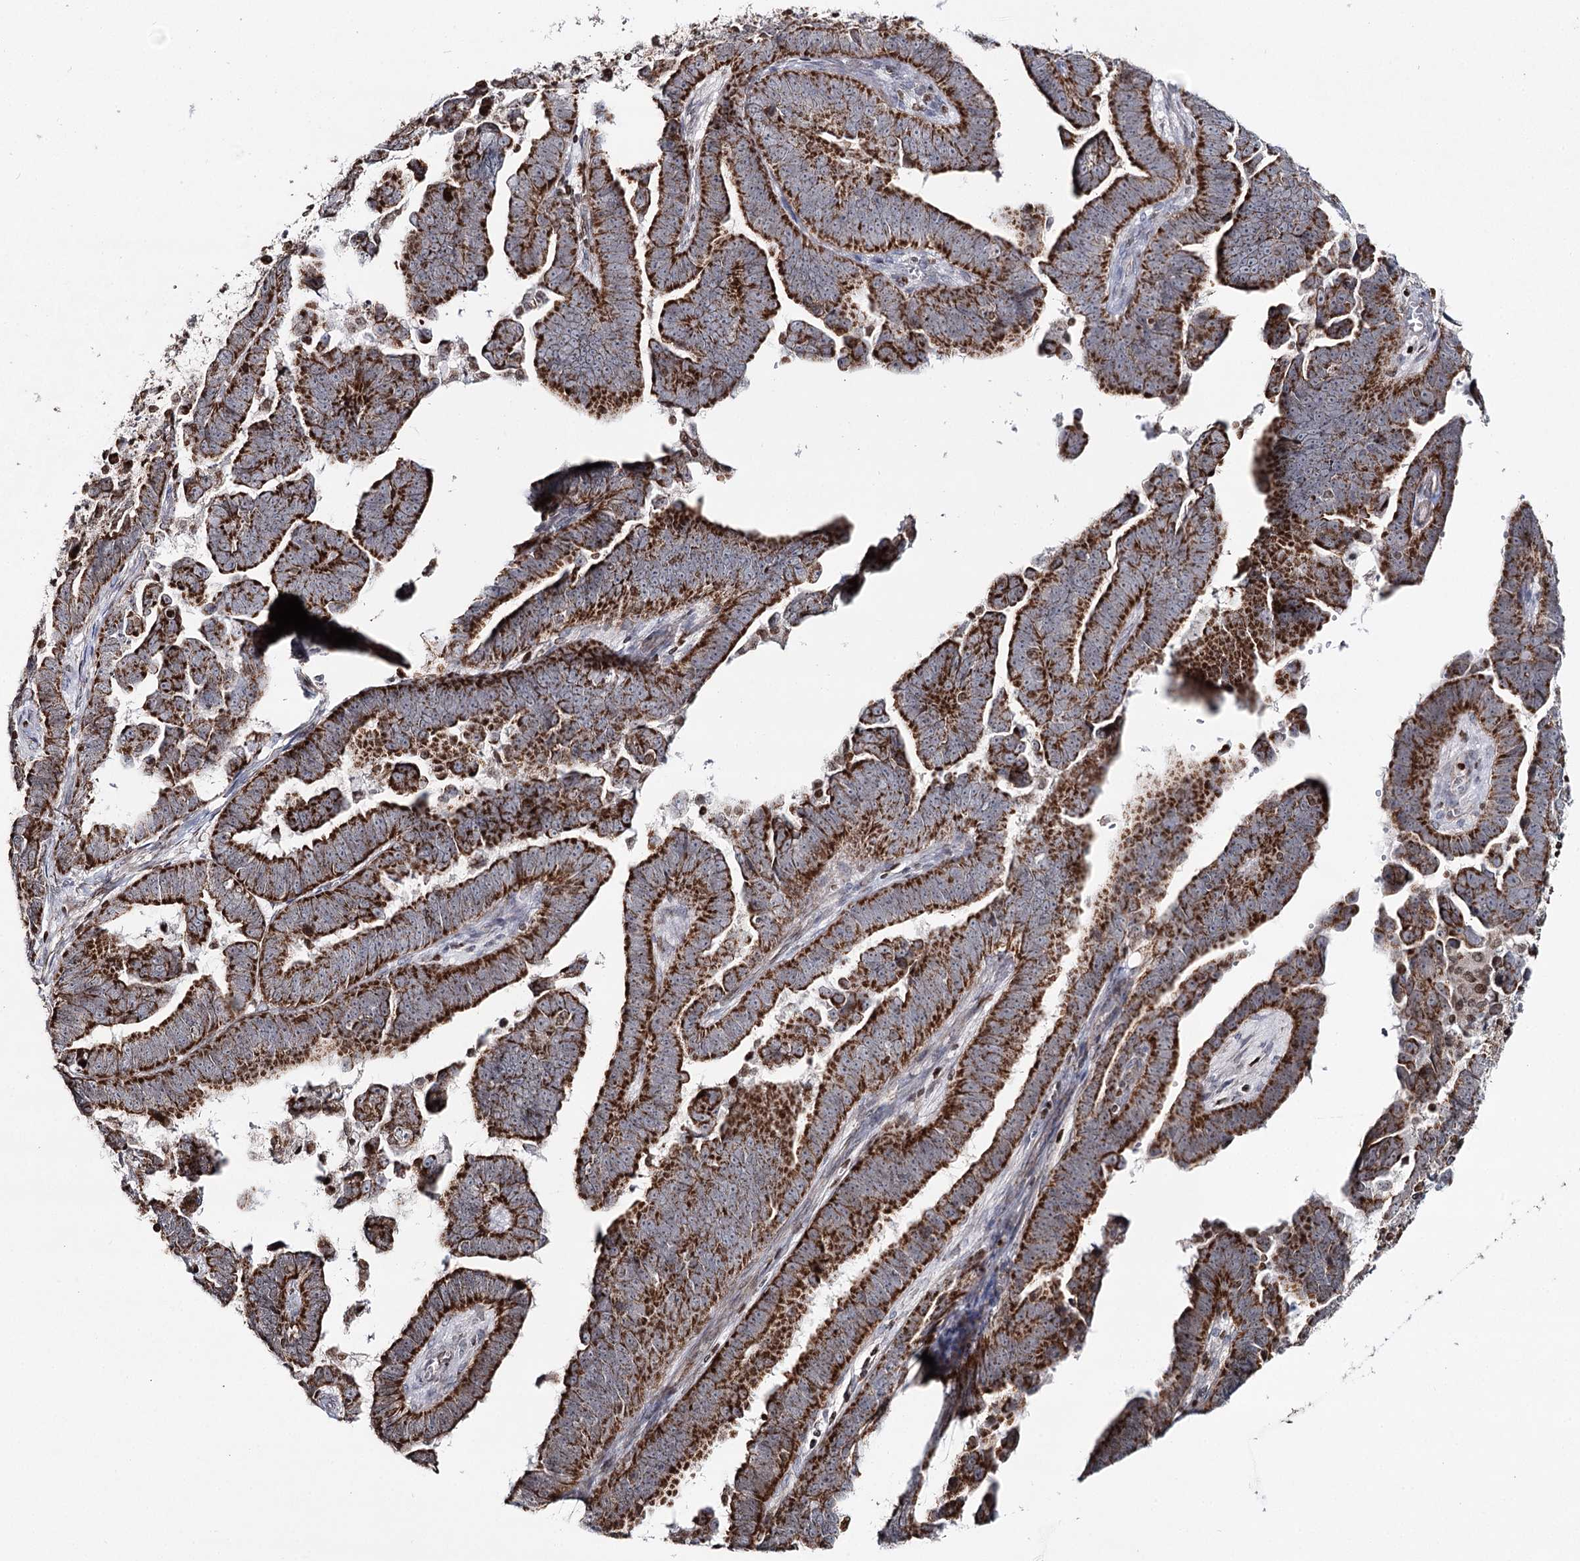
{"staining": {"intensity": "strong", "quantity": ">75%", "location": "cytoplasmic/membranous"}, "tissue": "endometrial cancer", "cell_type": "Tumor cells", "image_type": "cancer", "snomed": [{"axis": "morphology", "description": "Adenocarcinoma, NOS"}, {"axis": "topography", "description": "Endometrium"}], "caption": "Brown immunohistochemical staining in endometrial cancer shows strong cytoplasmic/membranous staining in about >75% of tumor cells.", "gene": "PDHX", "patient": {"sex": "female", "age": 75}}